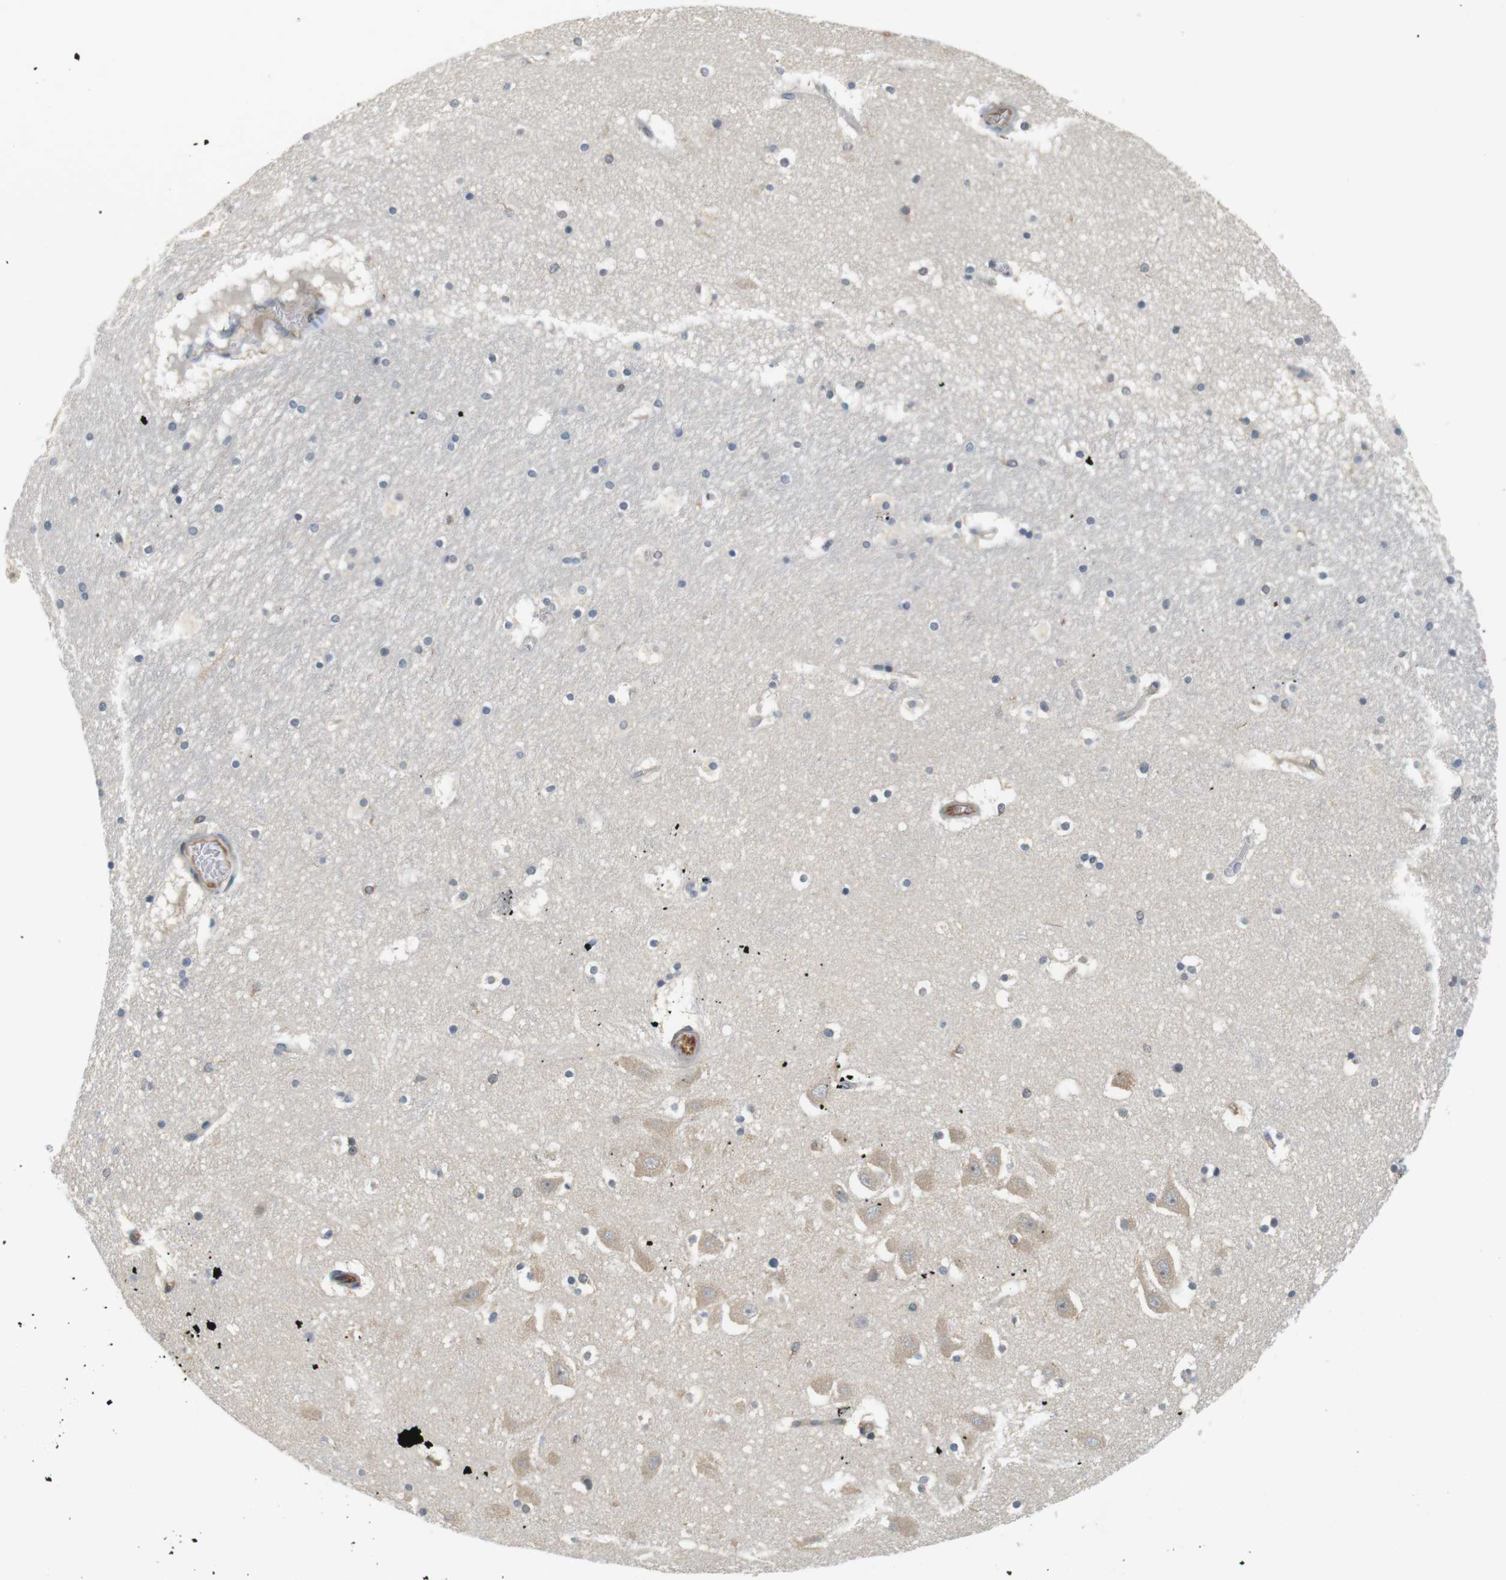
{"staining": {"intensity": "weak", "quantity": "<25%", "location": "cytoplasmic/membranous"}, "tissue": "hippocampus", "cell_type": "Glial cells", "image_type": "normal", "snomed": [{"axis": "morphology", "description": "Normal tissue, NOS"}, {"axis": "topography", "description": "Hippocampus"}], "caption": "Protein analysis of unremarkable hippocampus demonstrates no significant positivity in glial cells.", "gene": "SH3GLB1", "patient": {"sex": "male", "age": 45}}